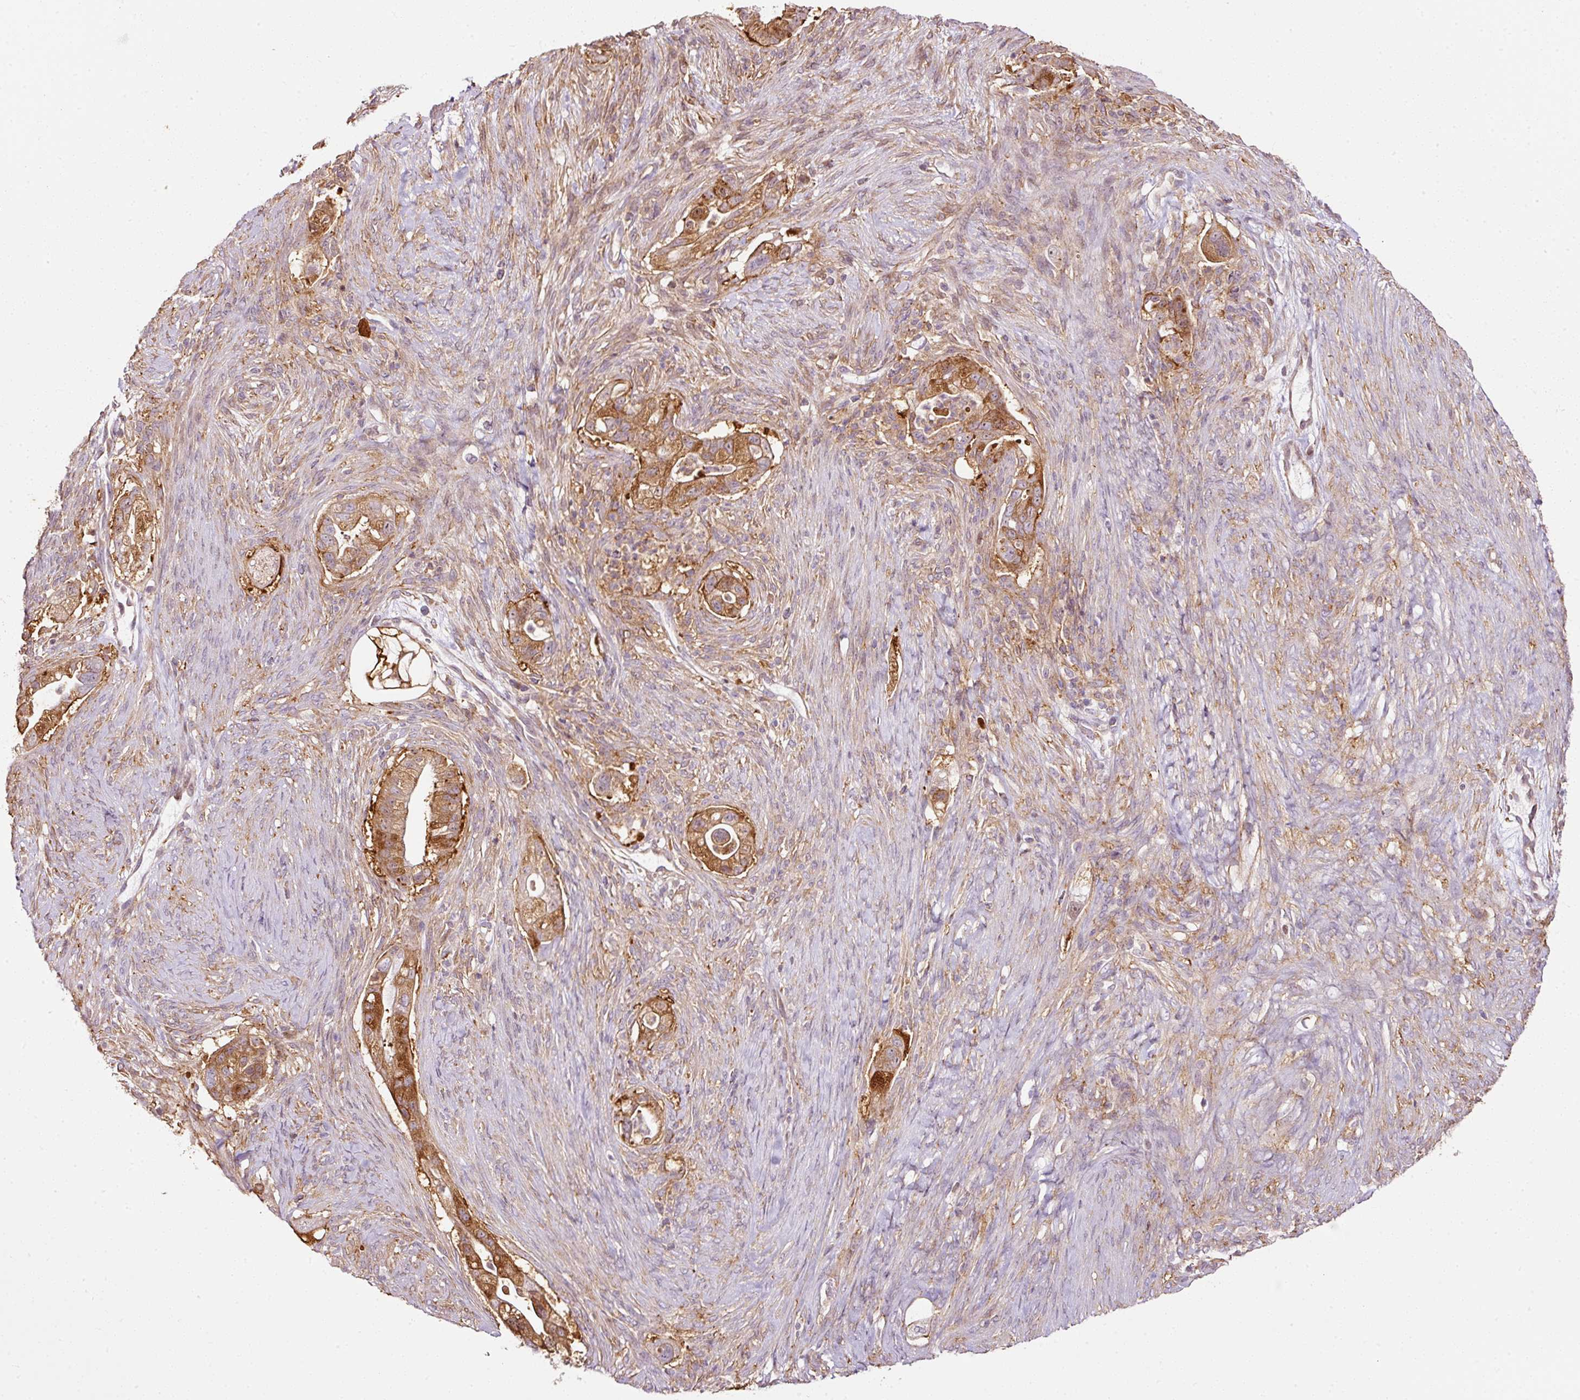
{"staining": {"intensity": "moderate", "quantity": ">75%", "location": "cytoplasmic/membranous"}, "tissue": "pancreatic cancer", "cell_type": "Tumor cells", "image_type": "cancer", "snomed": [{"axis": "morphology", "description": "Adenocarcinoma, NOS"}, {"axis": "topography", "description": "Pancreas"}], "caption": "Immunohistochemical staining of pancreatic cancer displays medium levels of moderate cytoplasmic/membranous positivity in about >75% of tumor cells.", "gene": "SCNM1", "patient": {"sex": "male", "age": 44}}